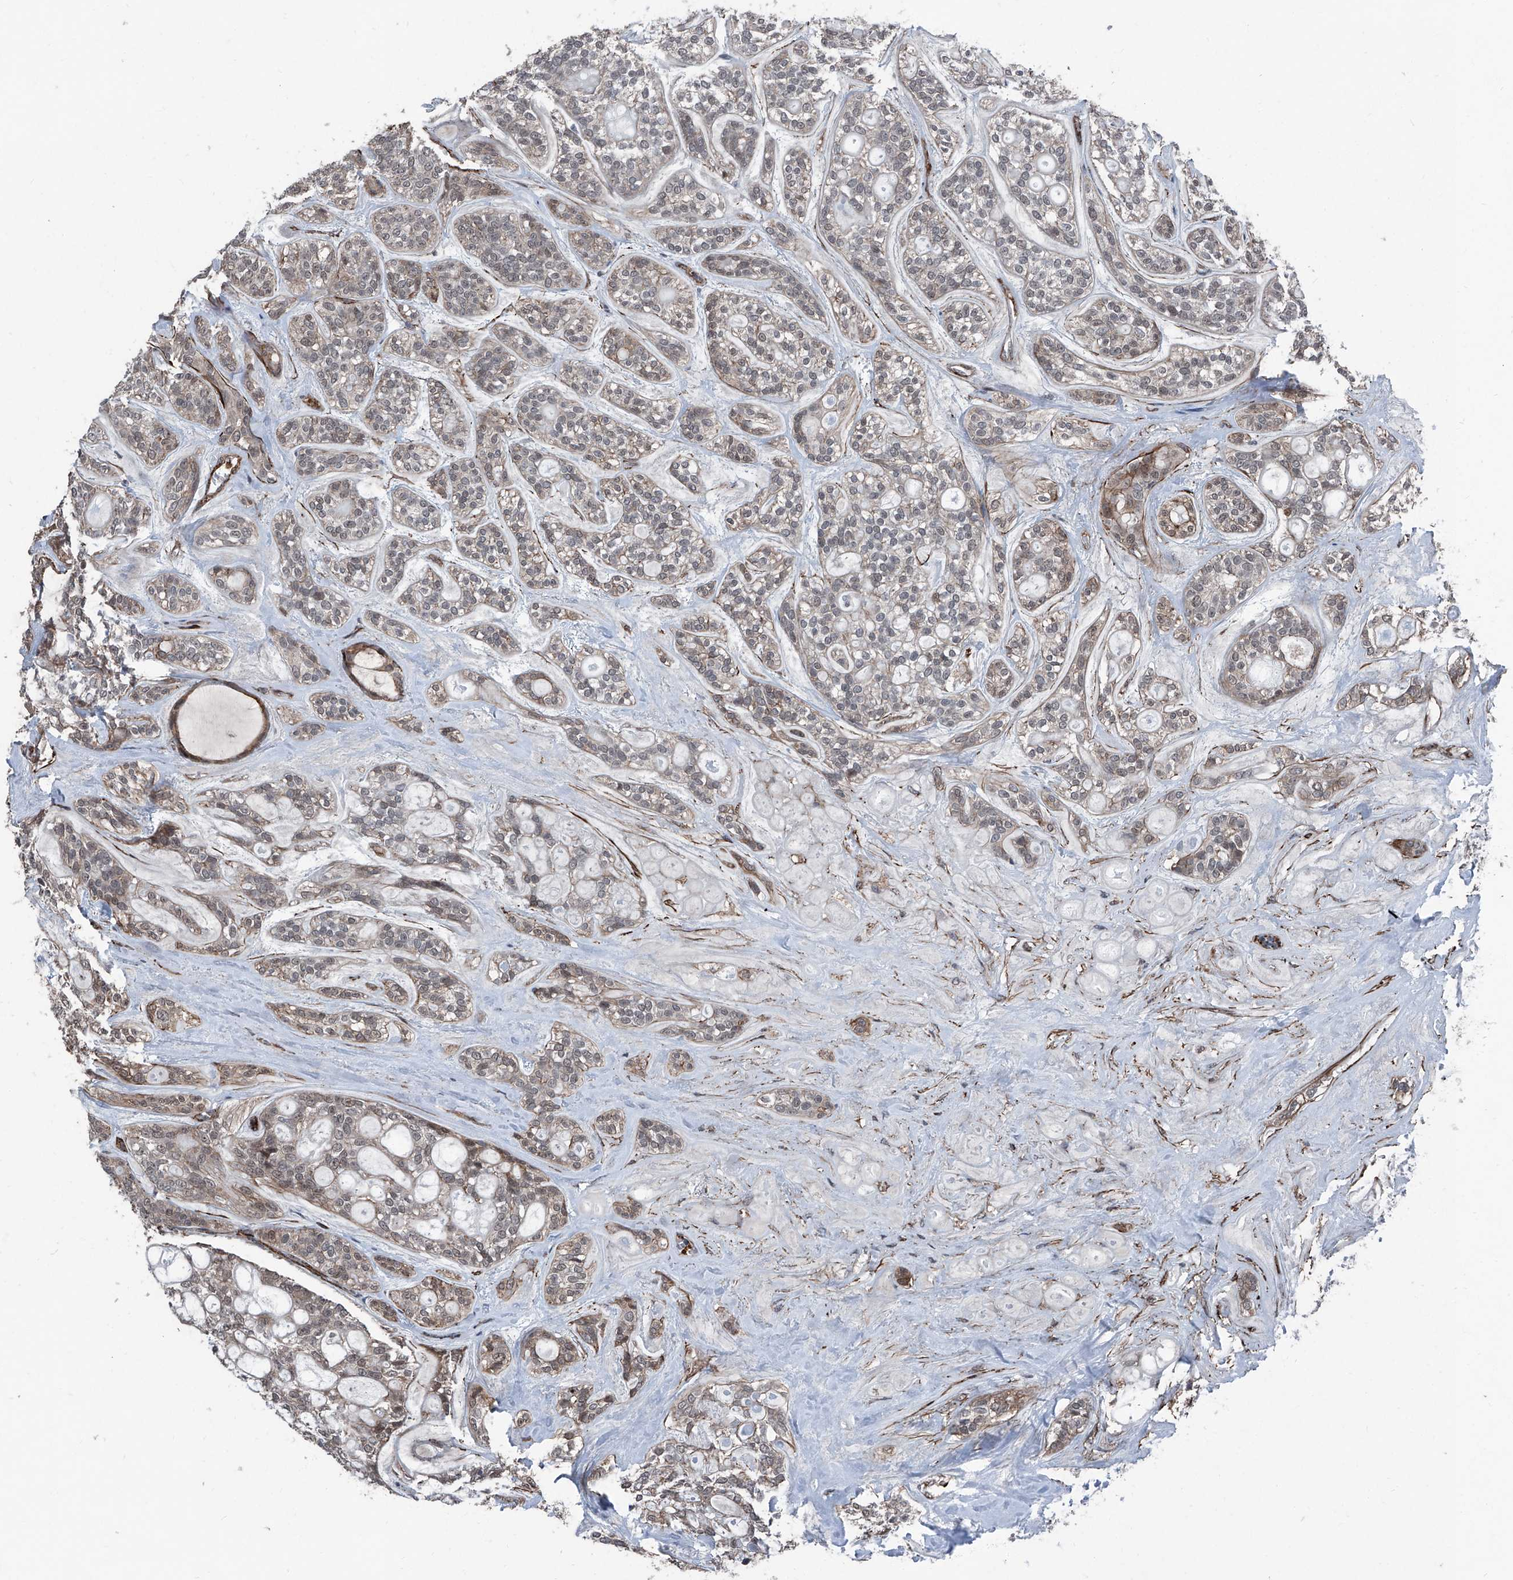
{"staining": {"intensity": "weak", "quantity": "<25%", "location": "cytoplasmic/membranous,nuclear"}, "tissue": "head and neck cancer", "cell_type": "Tumor cells", "image_type": "cancer", "snomed": [{"axis": "morphology", "description": "Adenocarcinoma, NOS"}, {"axis": "topography", "description": "Head-Neck"}], "caption": "Immunohistochemical staining of adenocarcinoma (head and neck) displays no significant expression in tumor cells. Nuclei are stained in blue.", "gene": "COA7", "patient": {"sex": "male", "age": 66}}